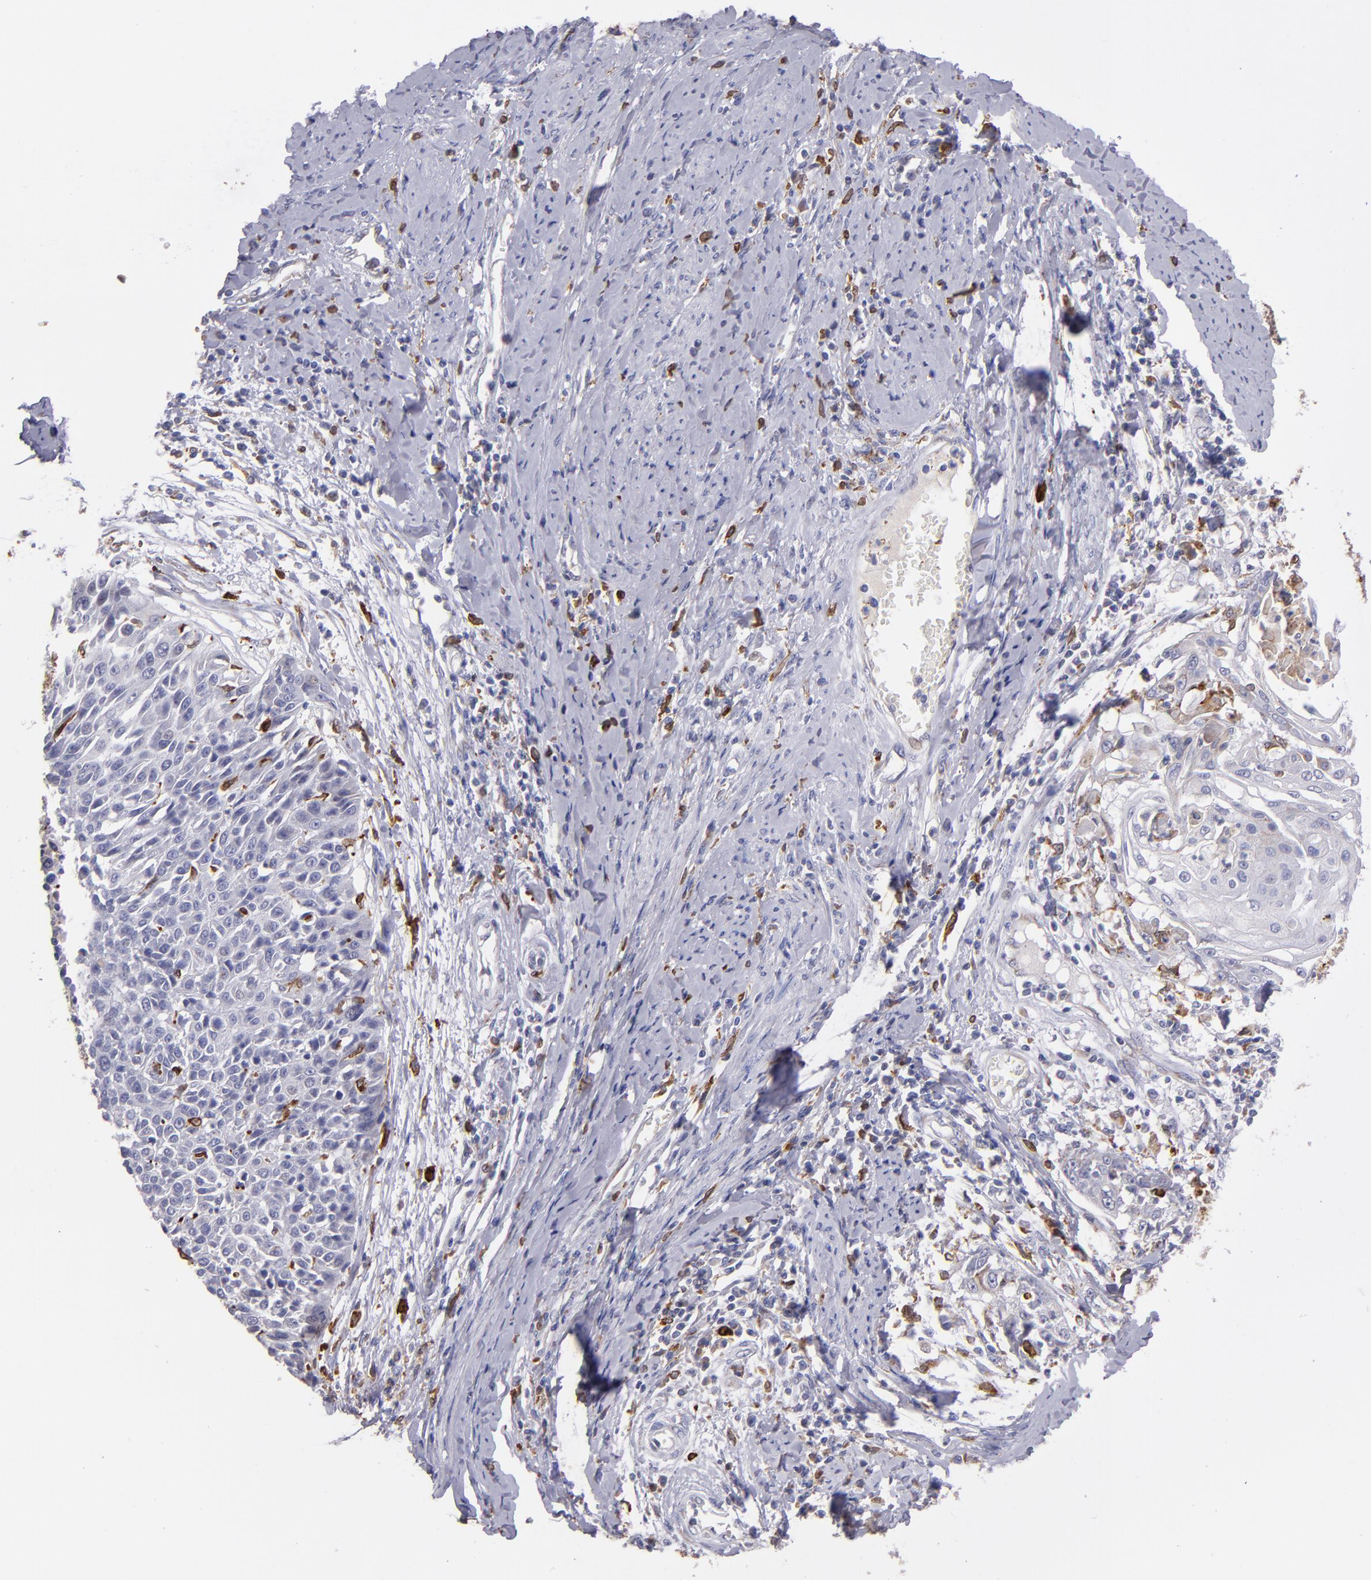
{"staining": {"intensity": "negative", "quantity": "none", "location": "none"}, "tissue": "cervical cancer", "cell_type": "Tumor cells", "image_type": "cancer", "snomed": [{"axis": "morphology", "description": "Squamous cell carcinoma, NOS"}, {"axis": "topography", "description": "Cervix"}], "caption": "Histopathology image shows no significant protein staining in tumor cells of cervical squamous cell carcinoma.", "gene": "PTGS1", "patient": {"sex": "female", "age": 64}}